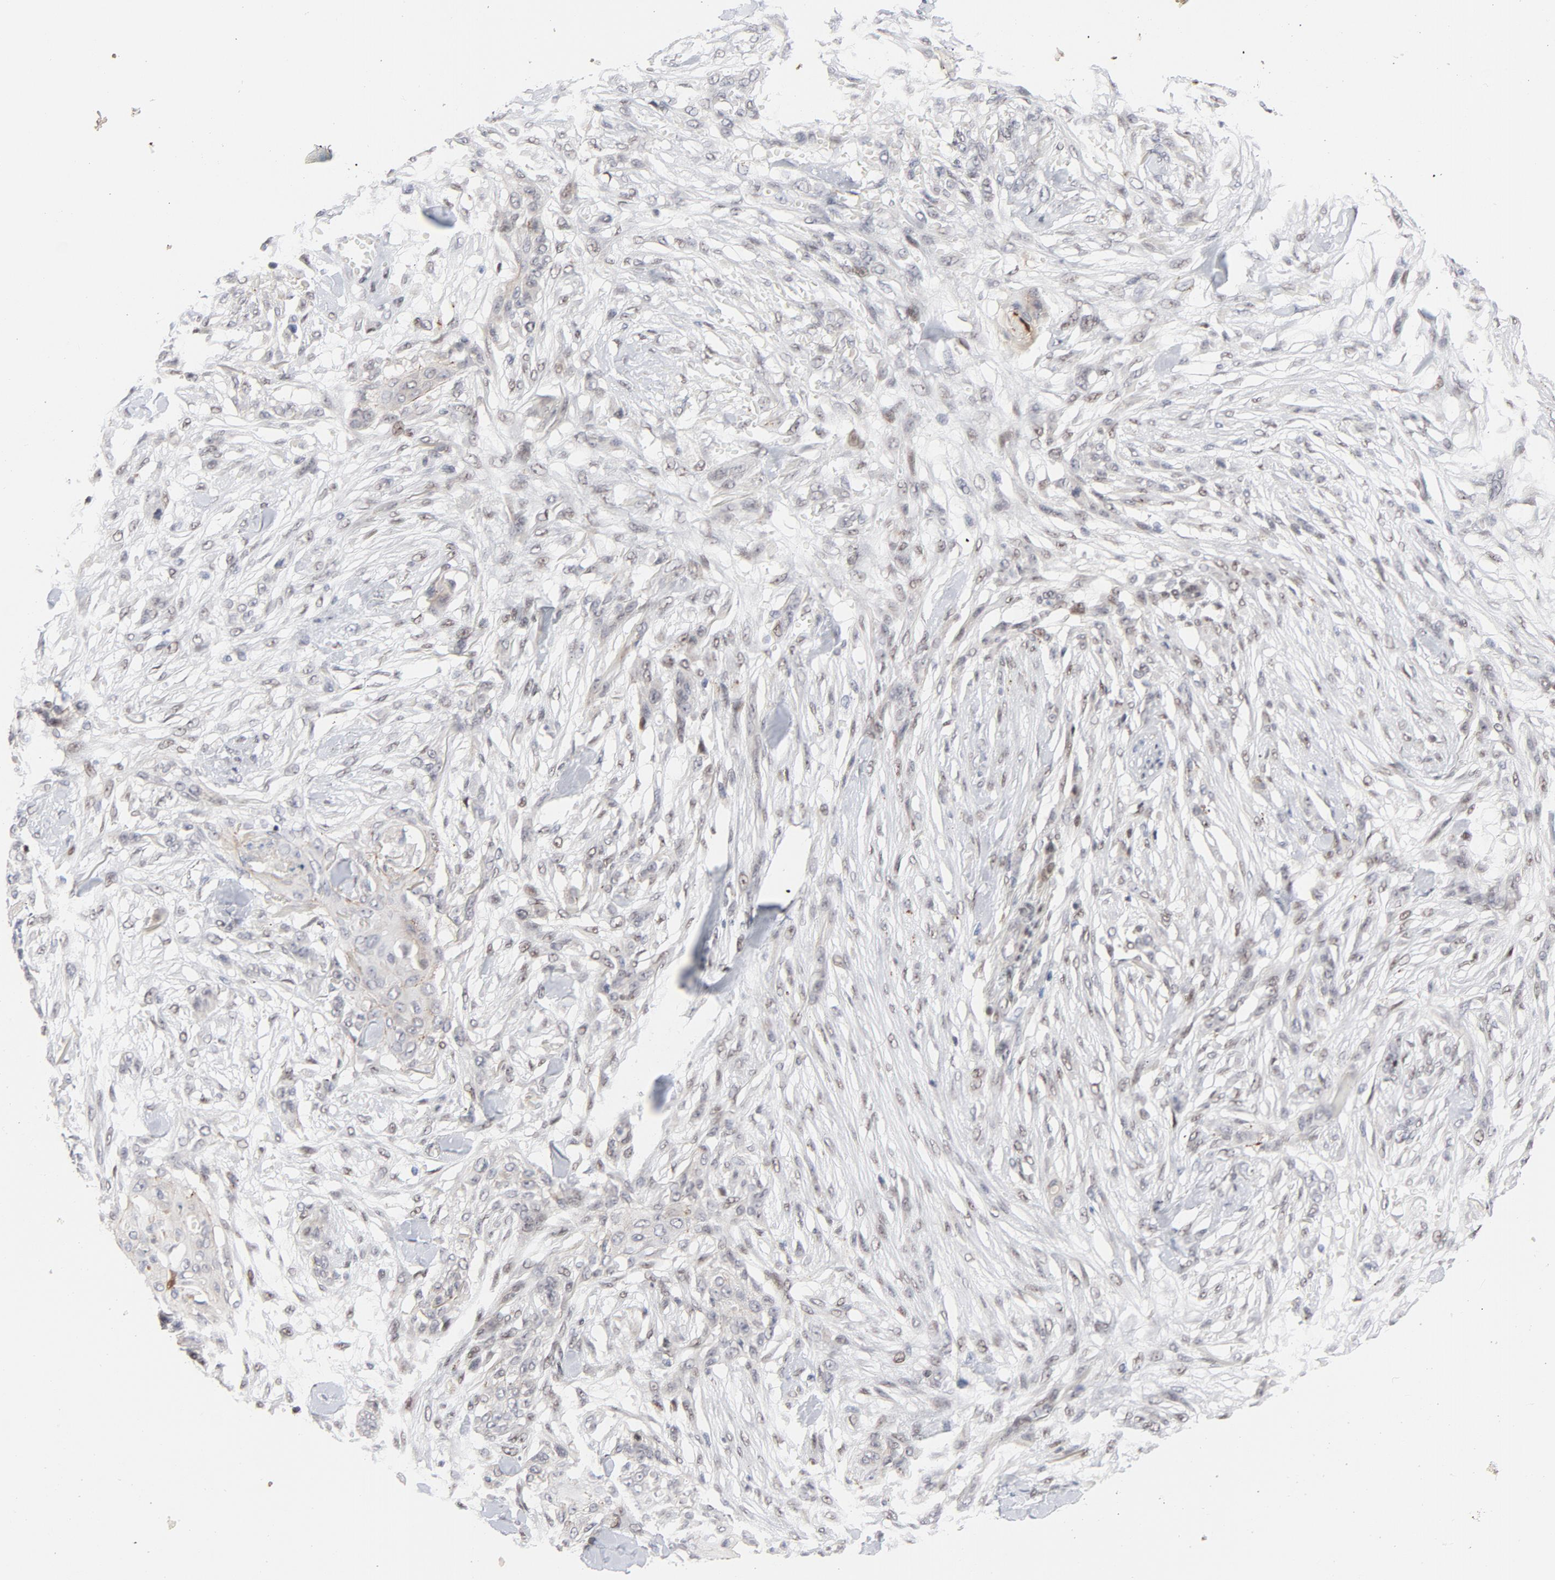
{"staining": {"intensity": "weak", "quantity": "<25%", "location": "cytoplasmic/membranous,nuclear"}, "tissue": "skin cancer", "cell_type": "Tumor cells", "image_type": "cancer", "snomed": [{"axis": "morphology", "description": "Normal tissue, NOS"}, {"axis": "morphology", "description": "Squamous cell carcinoma, NOS"}, {"axis": "topography", "description": "Skin"}], "caption": "The immunohistochemistry (IHC) photomicrograph has no significant positivity in tumor cells of skin cancer (squamous cell carcinoma) tissue.", "gene": "NFIC", "patient": {"sex": "female", "age": 59}}